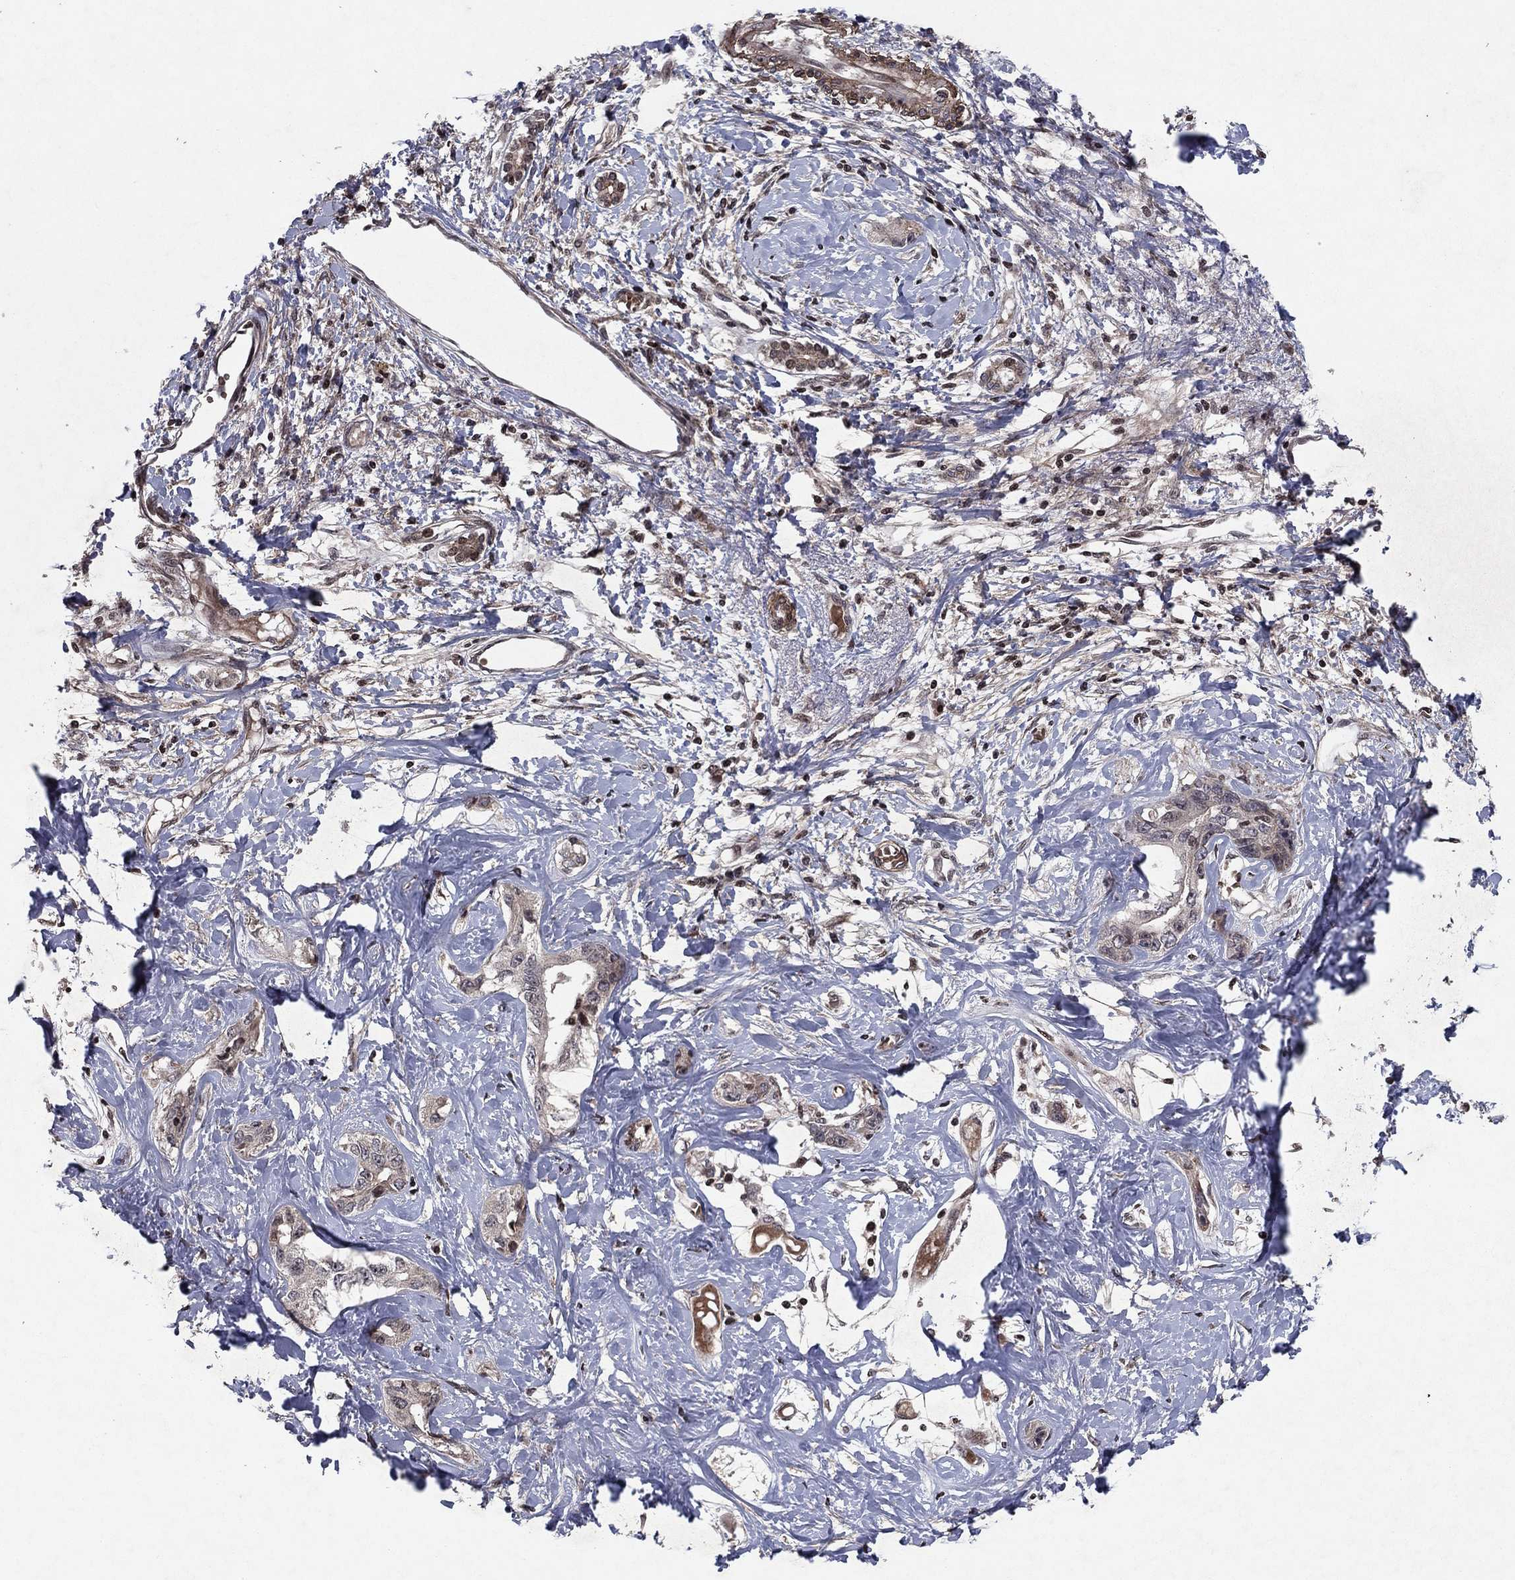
{"staining": {"intensity": "negative", "quantity": "none", "location": "none"}, "tissue": "liver cancer", "cell_type": "Tumor cells", "image_type": "cancer", "snomed": [{"axis": "morphology", "description": "Cholangiocarcinoma"}, {"axis": "topography", "description": "Liver"}], "caption": "A photomicrograph of human liver cancer is negative for staining in tumor cells. The staining was performed using DAB (3,3'-diaminobenzidine) to visualize the protein expression in brown, while the nuclei were stained in blue with hematoxylin (Magnification: 20x).", "gene": "SORBS1", "patient": {"sex": "male", "age": 59}}